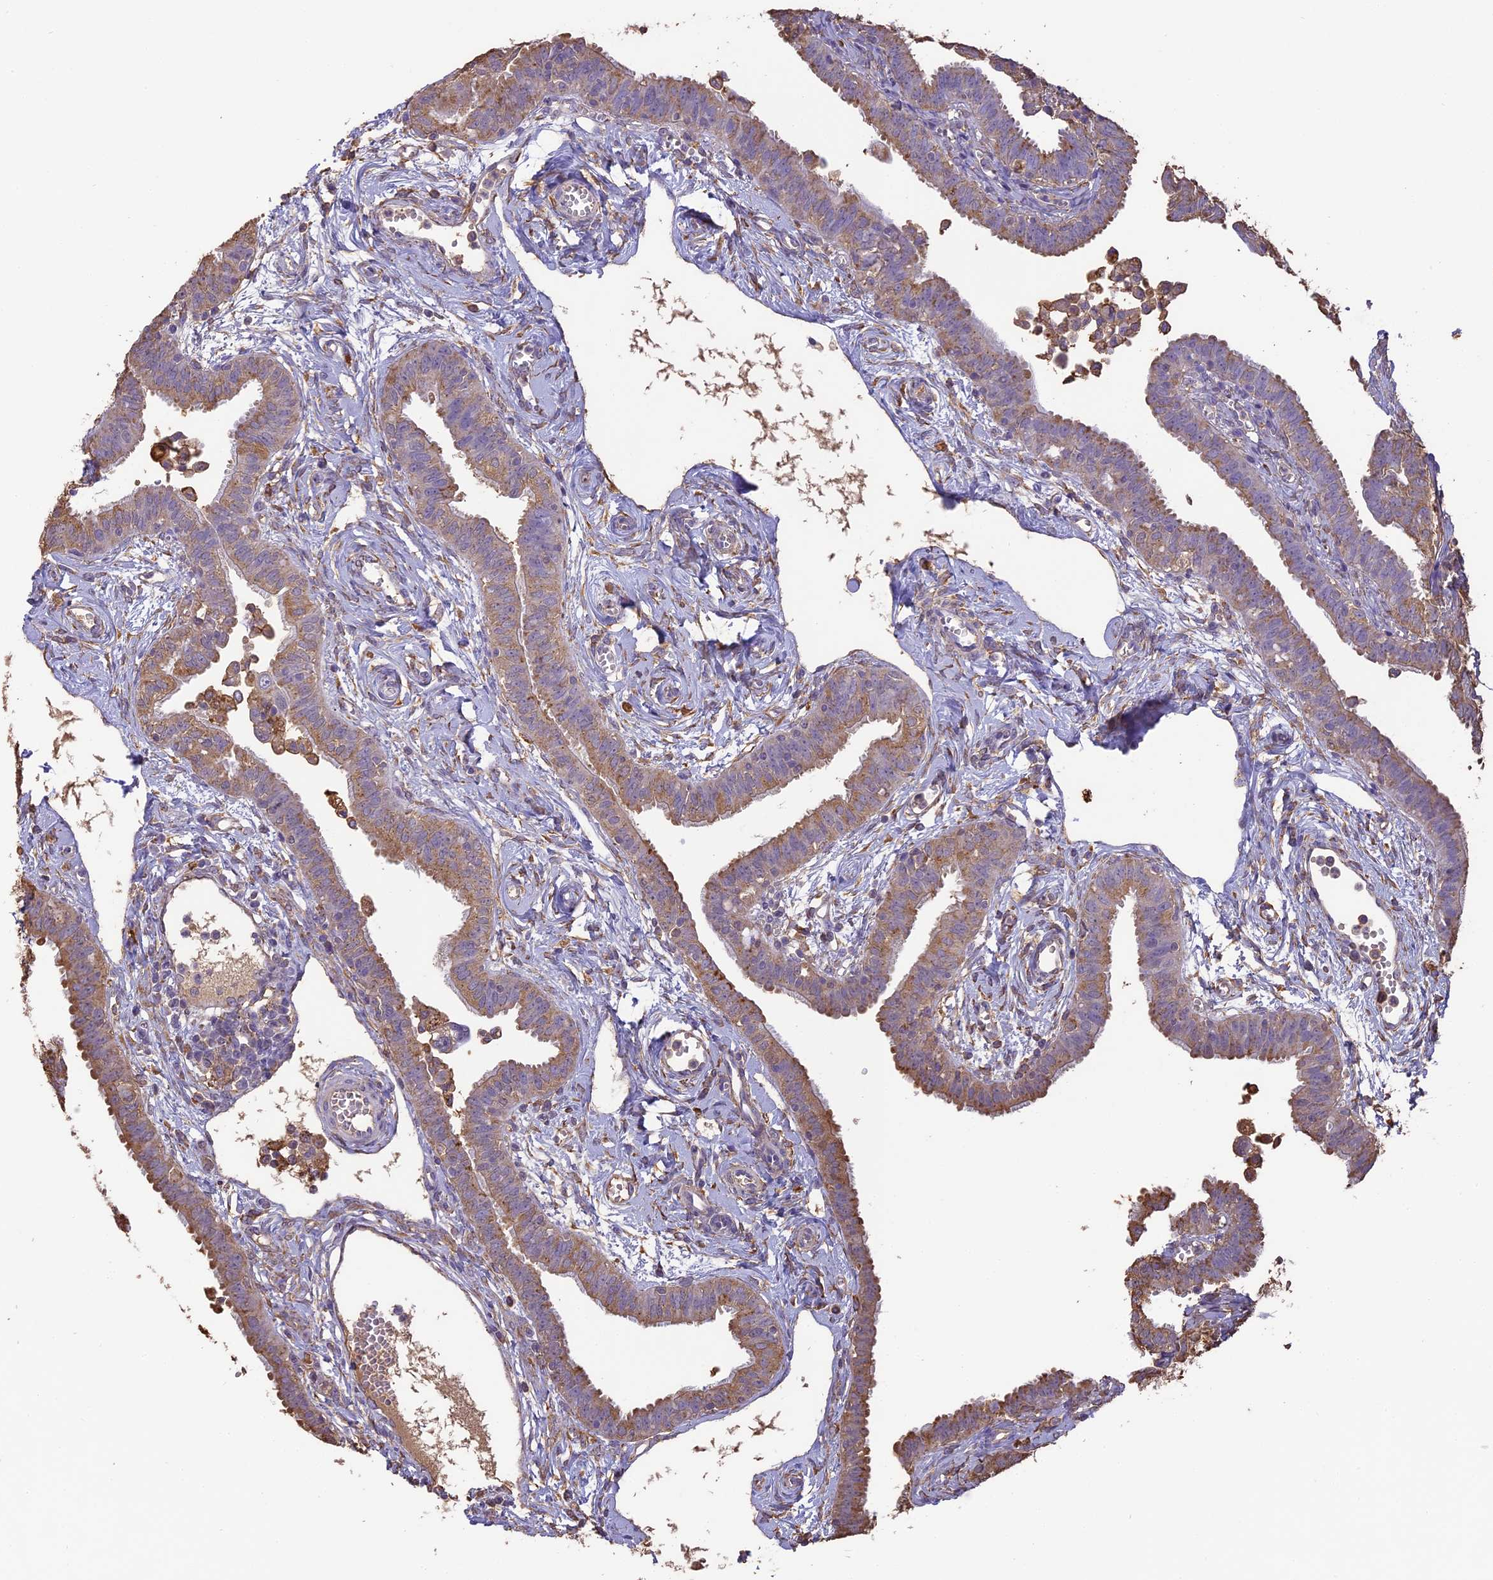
{"staining": {"intensity": "moderate", "quantity": "25%-75%", "location": "cytoplasmic/membranous"}, "tissue": "fallopian tube", "cell_type": "Glandular cells", "image_type": "normal", "snomed": [{"axis": "morphology", "description": "Normal tissue, NOS"}, {"axis": "morphology", "description": "Carcinoma, NOS"}, {"axis": "topography", "description": "Fallopian tube"}, {"axis": "topography", "description": "Ovary"}], "caption": "An image showing moderate cytoplasmic/membranous expression in approximately 25%-75% of glandular cells in unremarkable fallopian tube, as visualized by brown immunohistochemical staining.", "gene": "ARHGAP19", "patient": {"sex": "female", "age": 59}}